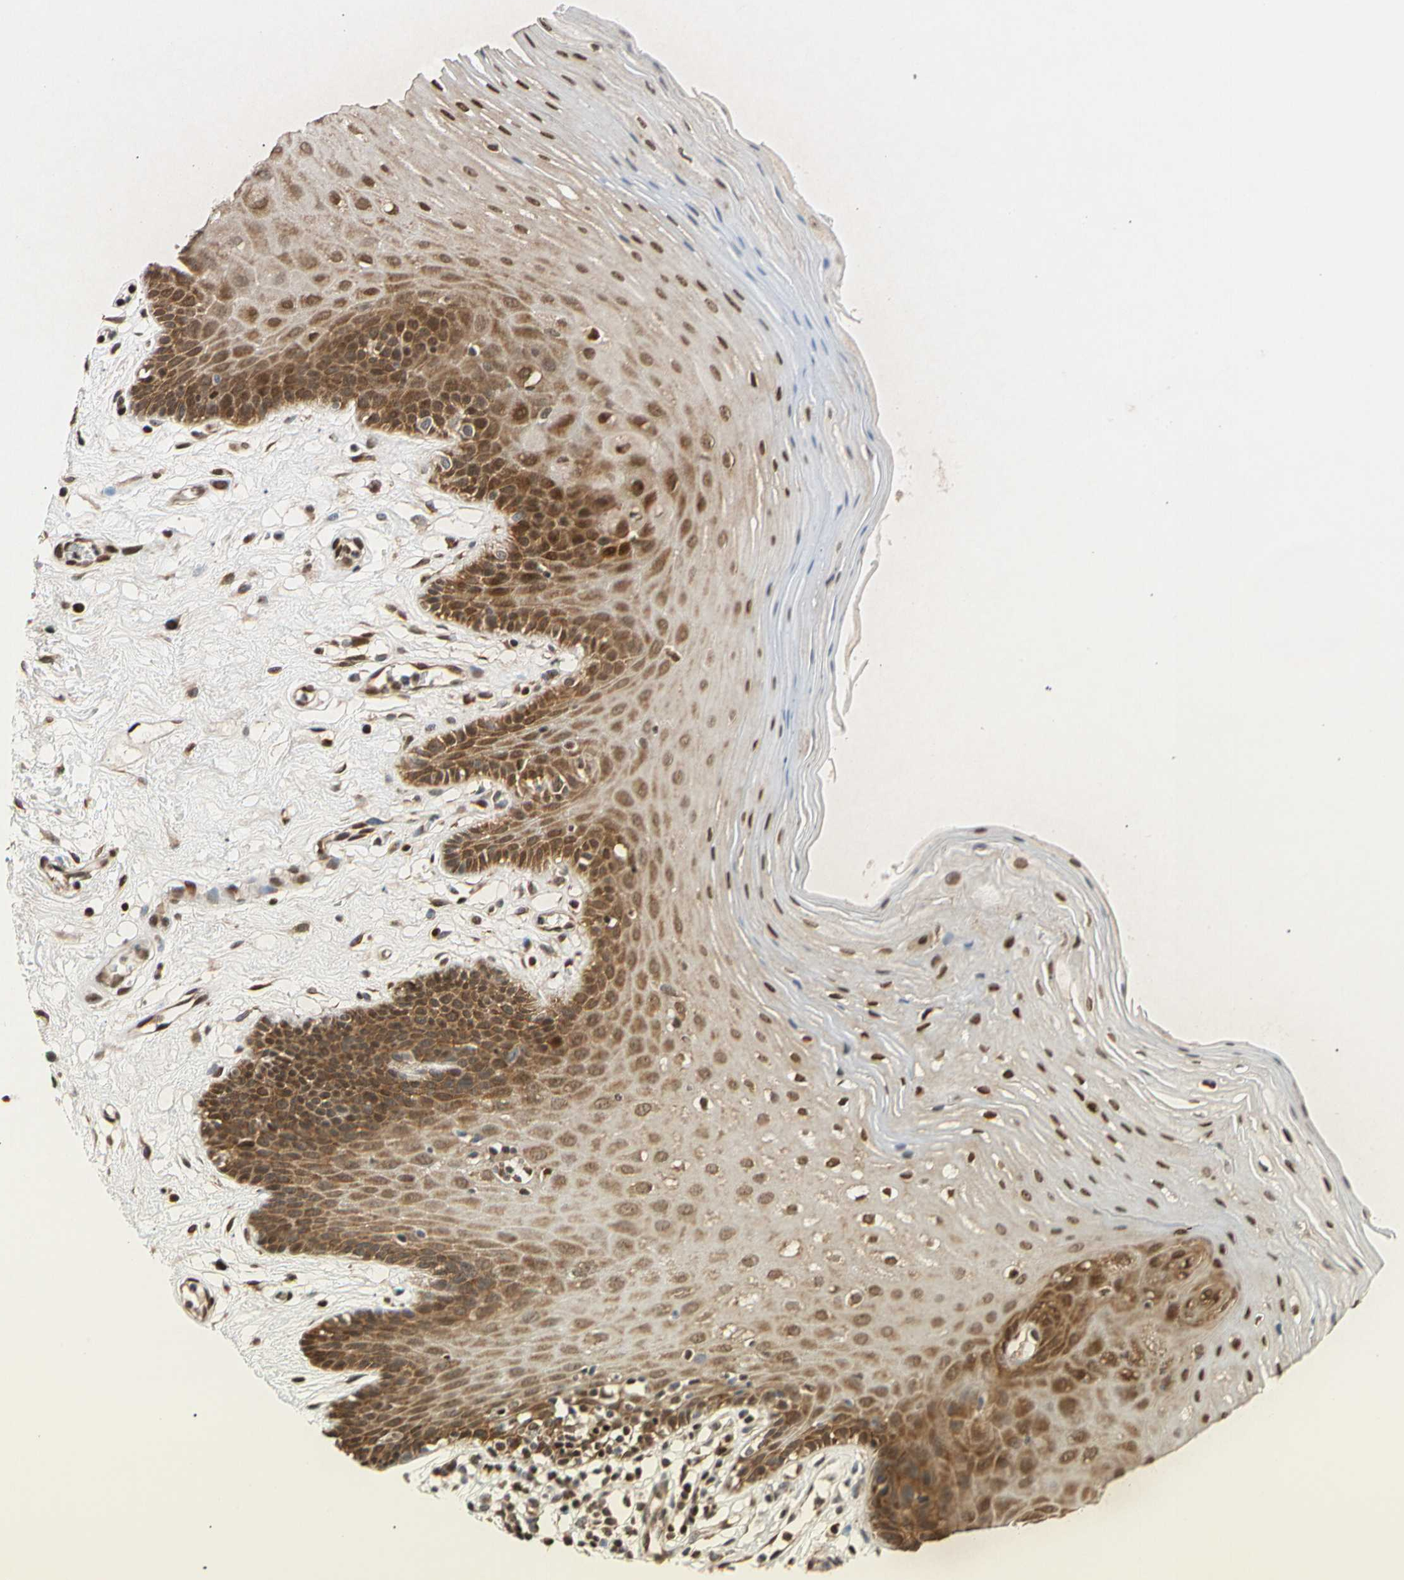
{"staining": {"intensity": "moderate", "quantity": "25%-75%", "location": "cytoplasmic/membranous,nuclear"}, "tissue": "oral mucosa", "cell_type": "Squamous epithelial cells", "image_type": "normal", "snomed": [{"axis": "morphology", "description": "Normal tissue, NOS"}, {"axis": "morphology", "description": "Squamous cell carcinoma, NOS"}, {"axis": "topography", "description": "Skeletal muscle"}, {"axis": "topography", "description": "Oral tissue"}, {"axis": "topography", "description": "Head-Neck"}], "caption": "High-power microscopy captured an IHC image of benign oral mucosa, revealing moderate cytoplasmic/membranous,nuclear positivity in approximately 25%-75% of squamous epithelial cells. (DAB IHC with brightfield microscopy, high magnification).", "gene": "EIF1AX", "patient": {"sex": "male", "age": 71}}